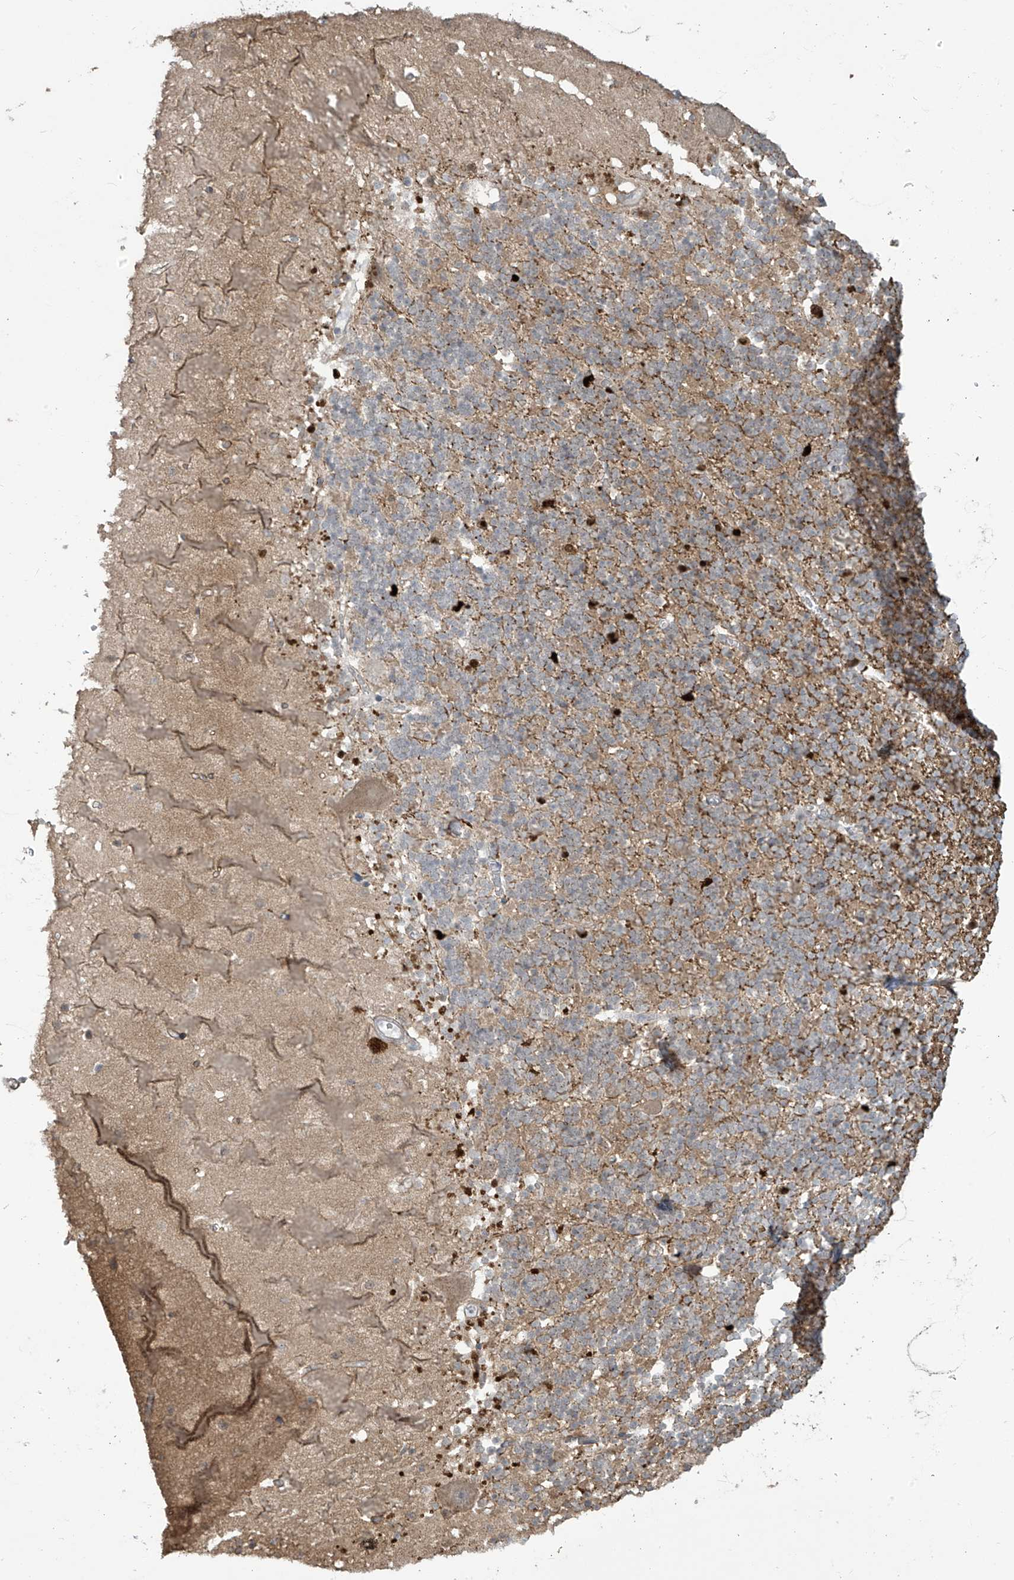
{"staining": {"intensity": "moderate", "quantity": "<25%", "location": "nuclear"}, "tissue": "cerebellum", "cell_type": "Cells in granular layer", "image_type": "normal", "snomed": [{"axis": "morphology", "description": "Normal tissue, NOS"}, {"axis": "topography", "description": "Cerebellum"}], "caption": "The histopathology image demonstrates staining of unremarkable cerebellum, revealing moderate nuclear protein staining (brown color) within cells in granular layer.", "gene": "TAGAP", "patient": {"sex": "male", "age": 37}}